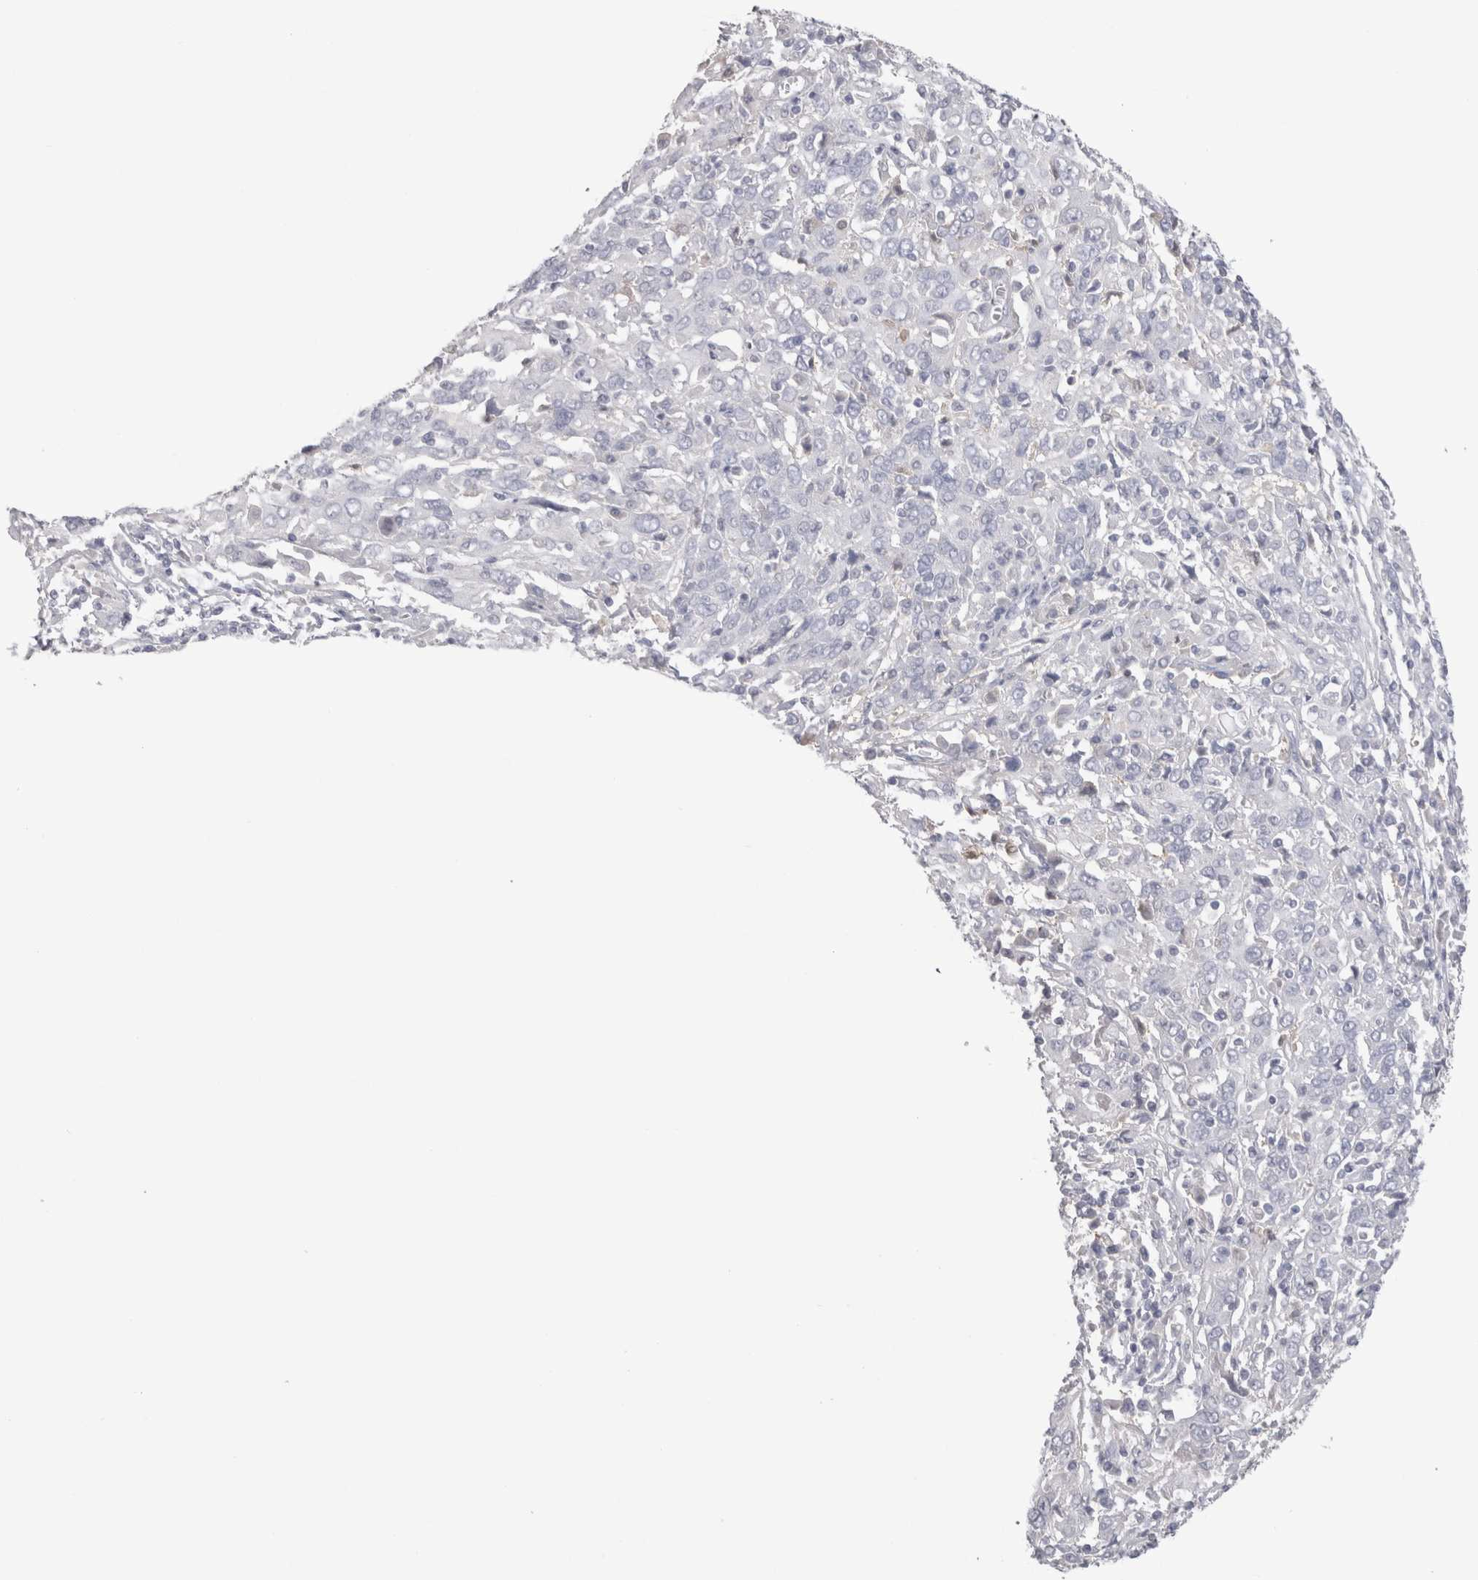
{"staining": {"intensity": "negative", "quantity": "none", "location": "none"}, "tissue": "cervical cancer", "cell_type": "Tumor cells", "image_type": "cancer", "snomed": [{"axis": "morphology", "description": "Squamous cell carcinoma, NOS"}, {"axis": "topography", "description": "Cervix"}], "caption": "High power microscopy photomicrograph of an immunohistochemistry micrograph of cervical cancer, revealing no significant staining in tumor cells. The staining was performed using DAB (3,3'-diaminobenzidine) to visualize the protein expression in brown, while the nuclei were stained in blue with hematoxylin (Magnification: 20x).", "gene": "SUCNR1", "patient": {"sex": "female", "age": 46}}